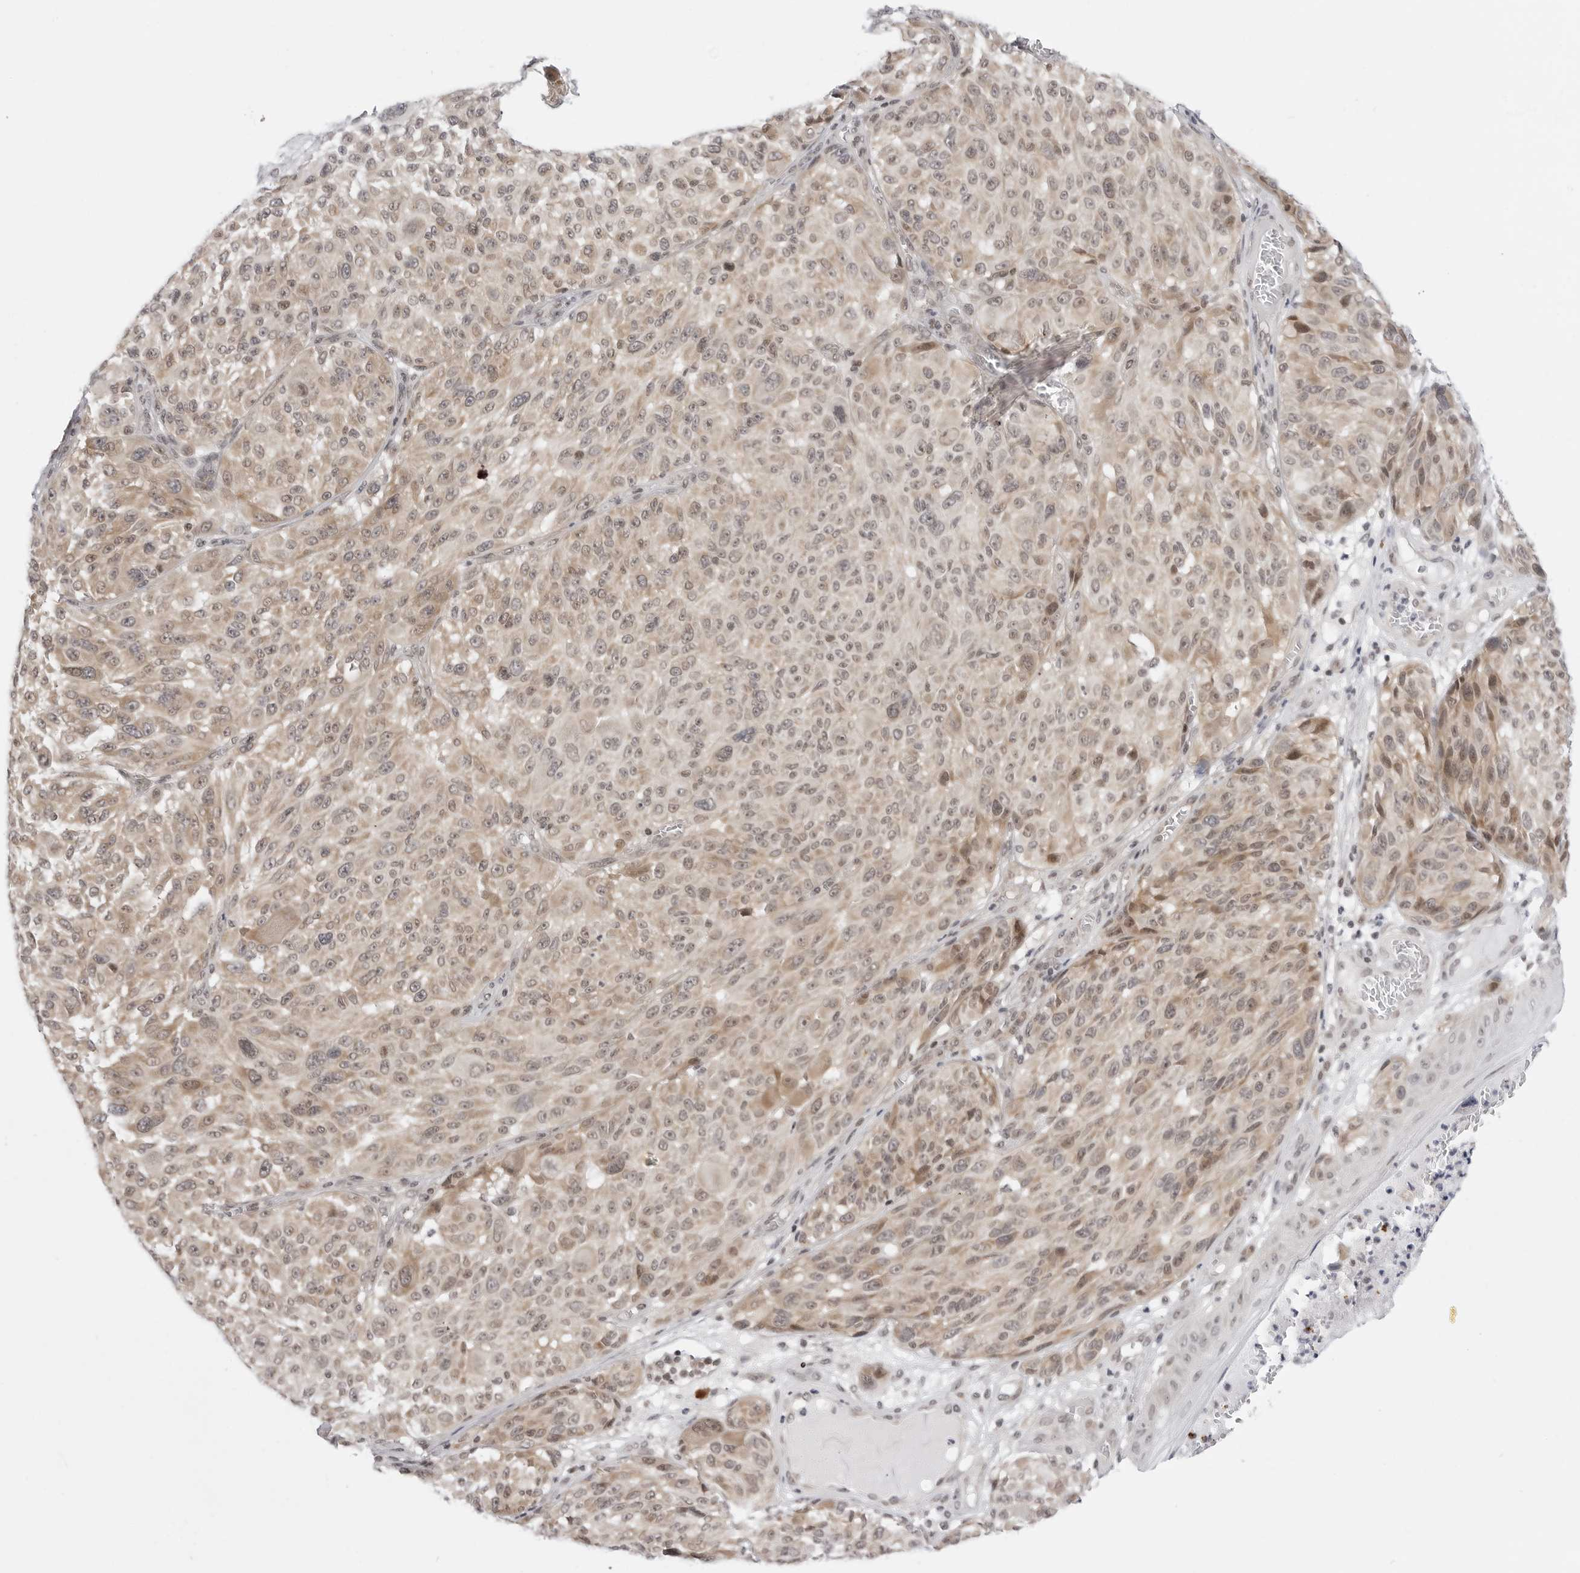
{"staining": {"intensity": "weak", "quantity": ">75%", "location": "cytoplasmic/membranous"}, "tissue": "melanoma", "cell_type": "Tumor cells", "image_type": "cancer", "snomed": [{"axis": "morphology", "description": "Malignant melanoma, NOS"}, {"axis": "topography", "description": "Skin"}], "caption": "There is low levels of weak cytoplasmic/membranous positivity in tumor cells of malignant melanoma, as demonstrated by immunohistochemical staining (brown color).", "gene": "PPP2R5C", "patient": {"sex": "male", "age": 83}}